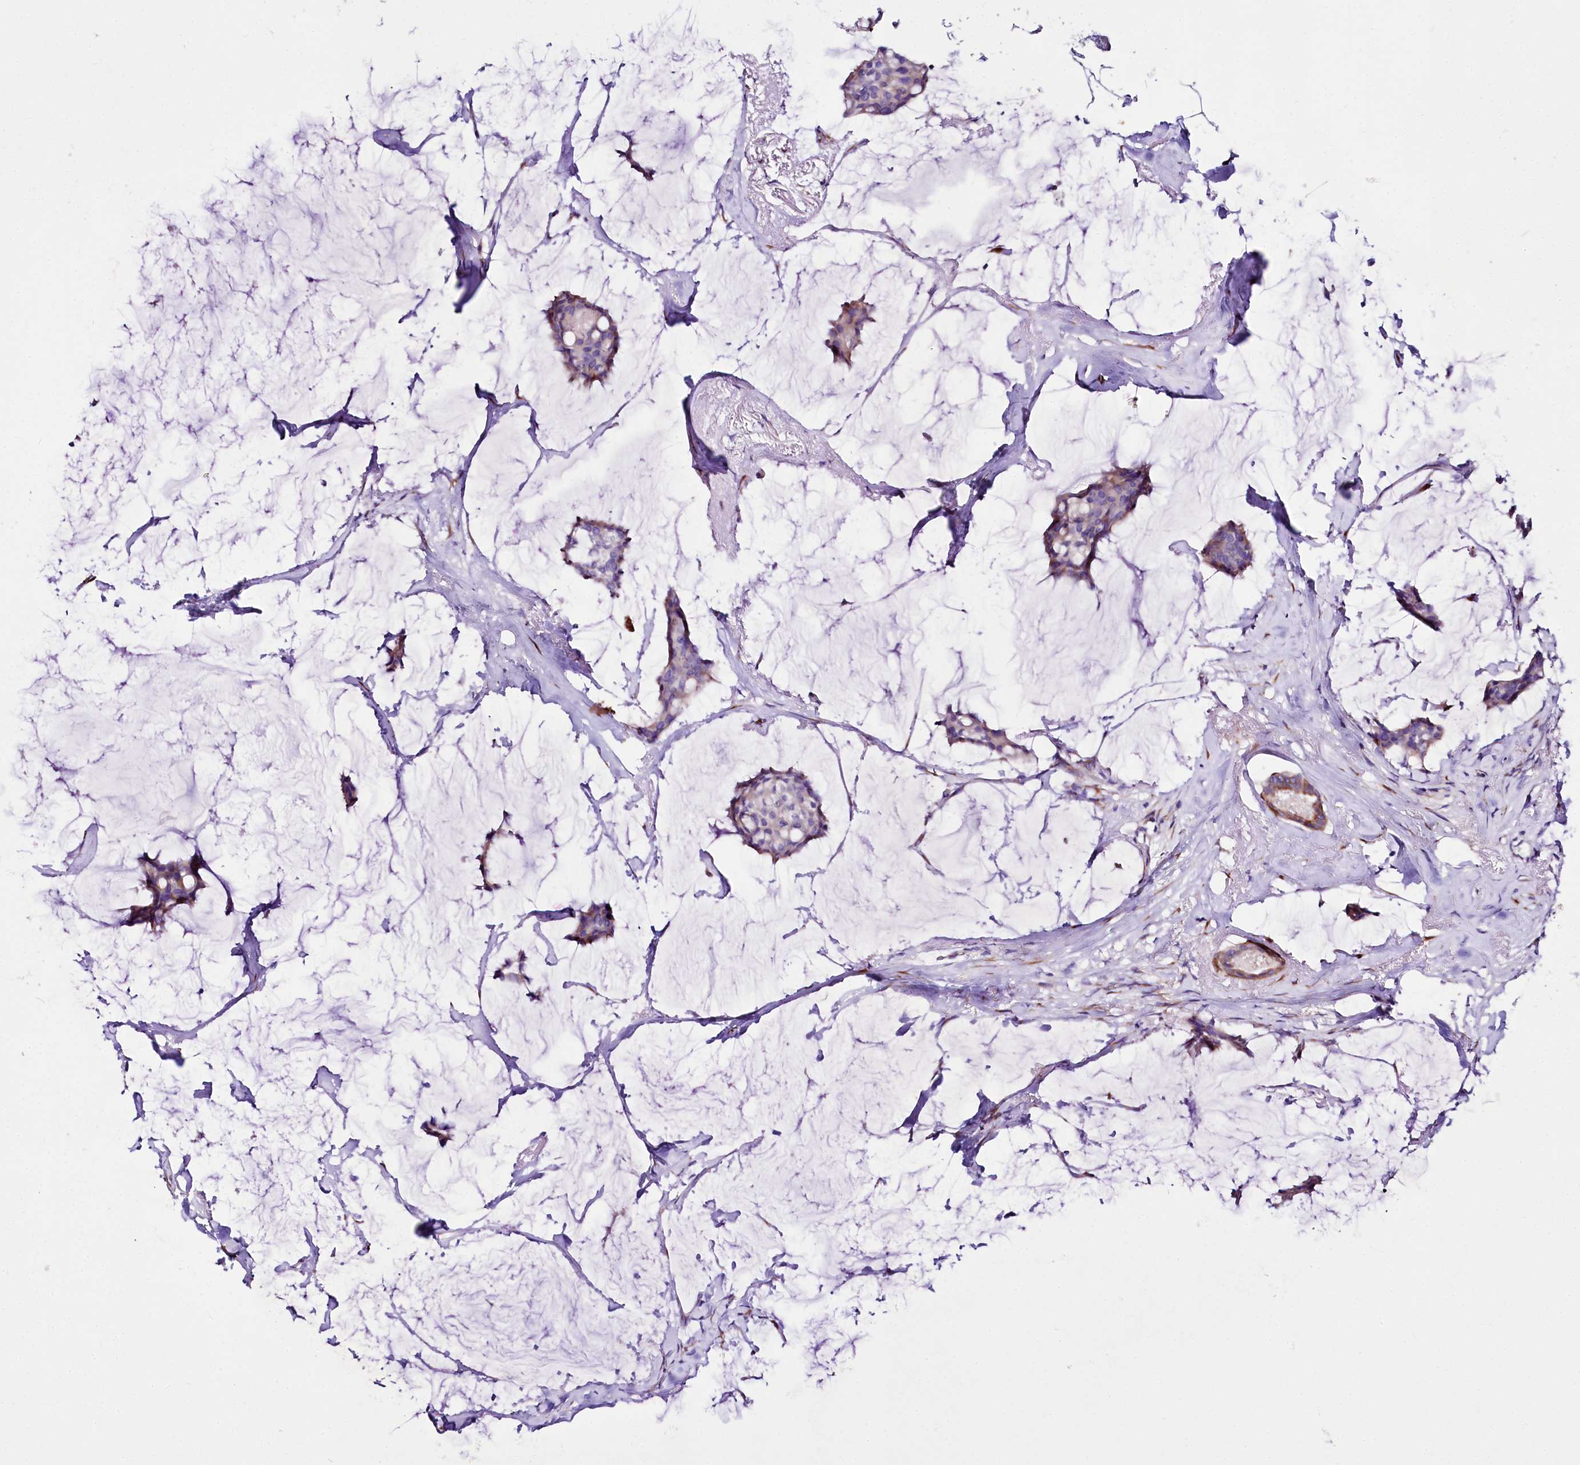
{"staining": {"intensity": "negative", "quantity": "none", "location": "none"}, "tissue": "breast cancer", "cell_type": "Tumor cells", "image_type": "cancer", "snomed": [{"axis": "morphology", "description": "Duct carcinoma"}, {"axis": "topography", "description": "Breast"}], "caption": "The histopathology image shows no significant positivity in tumor cells of breast cancer (infiltrating ductal carcinoma). (DAB immunohistochemistry, high magnification).", "gene": "A2ML1", "patient": {"sex": "female", "age": 93}}